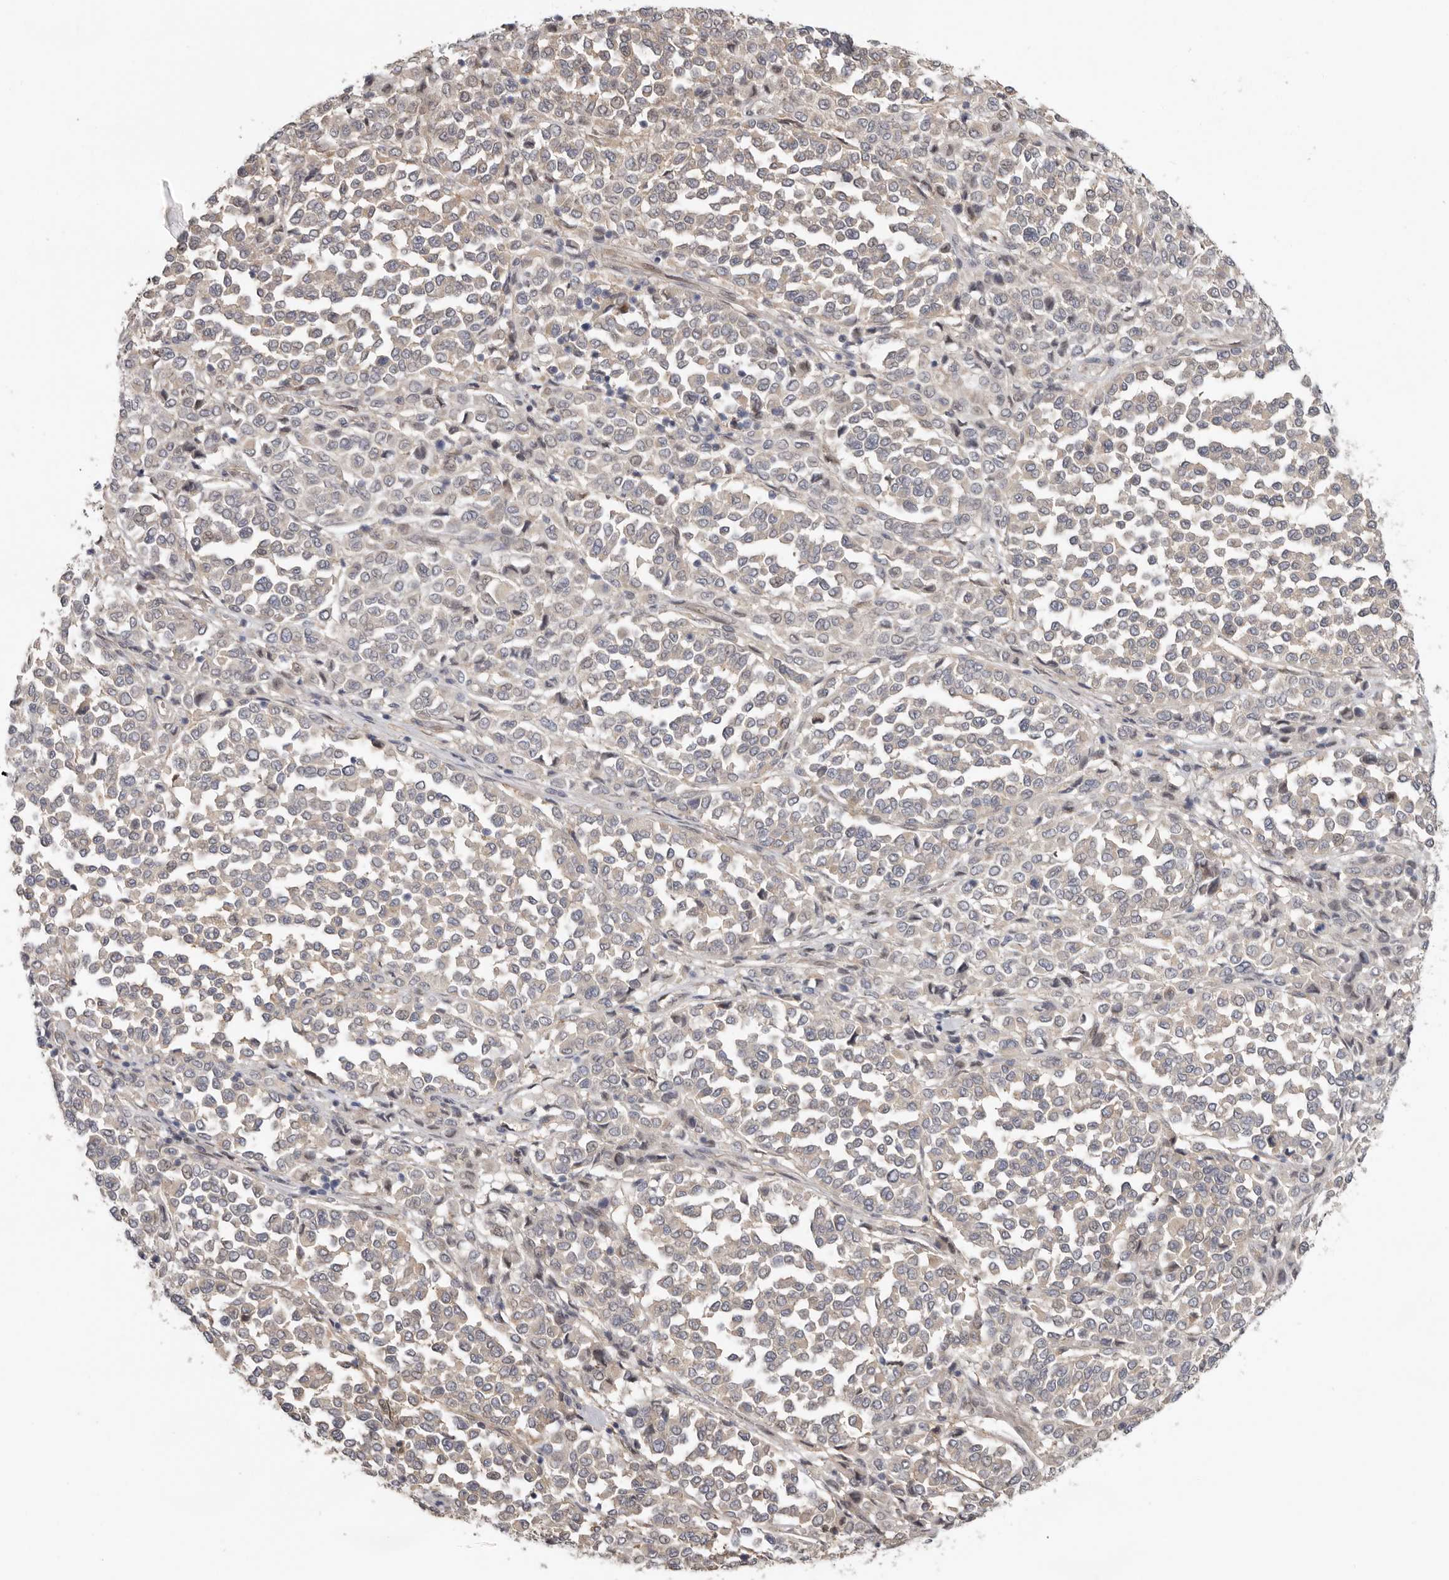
{"staining": {"intensity": "negative", "quantity": "none", "location": "none"}, "tissue": "melanoma", "cell_type": "Tumor cells", "image_type": "cancer", "snomed": [{"axis": "morphology", "description": "Malignant melanoma, Metastatic site"}, {"axis": "topography", "description": "Pancreas"}], "caption": "Melanoma was stained to show a protein in brown. There is no significant positivity in tumor cells. Brightfield microscopy of IHC stained with DAB (brown) and hematoxylin (blue), captured at high magnification.", "gene": "MSRB2", "patient": {"sex": "female", "age": 30}}